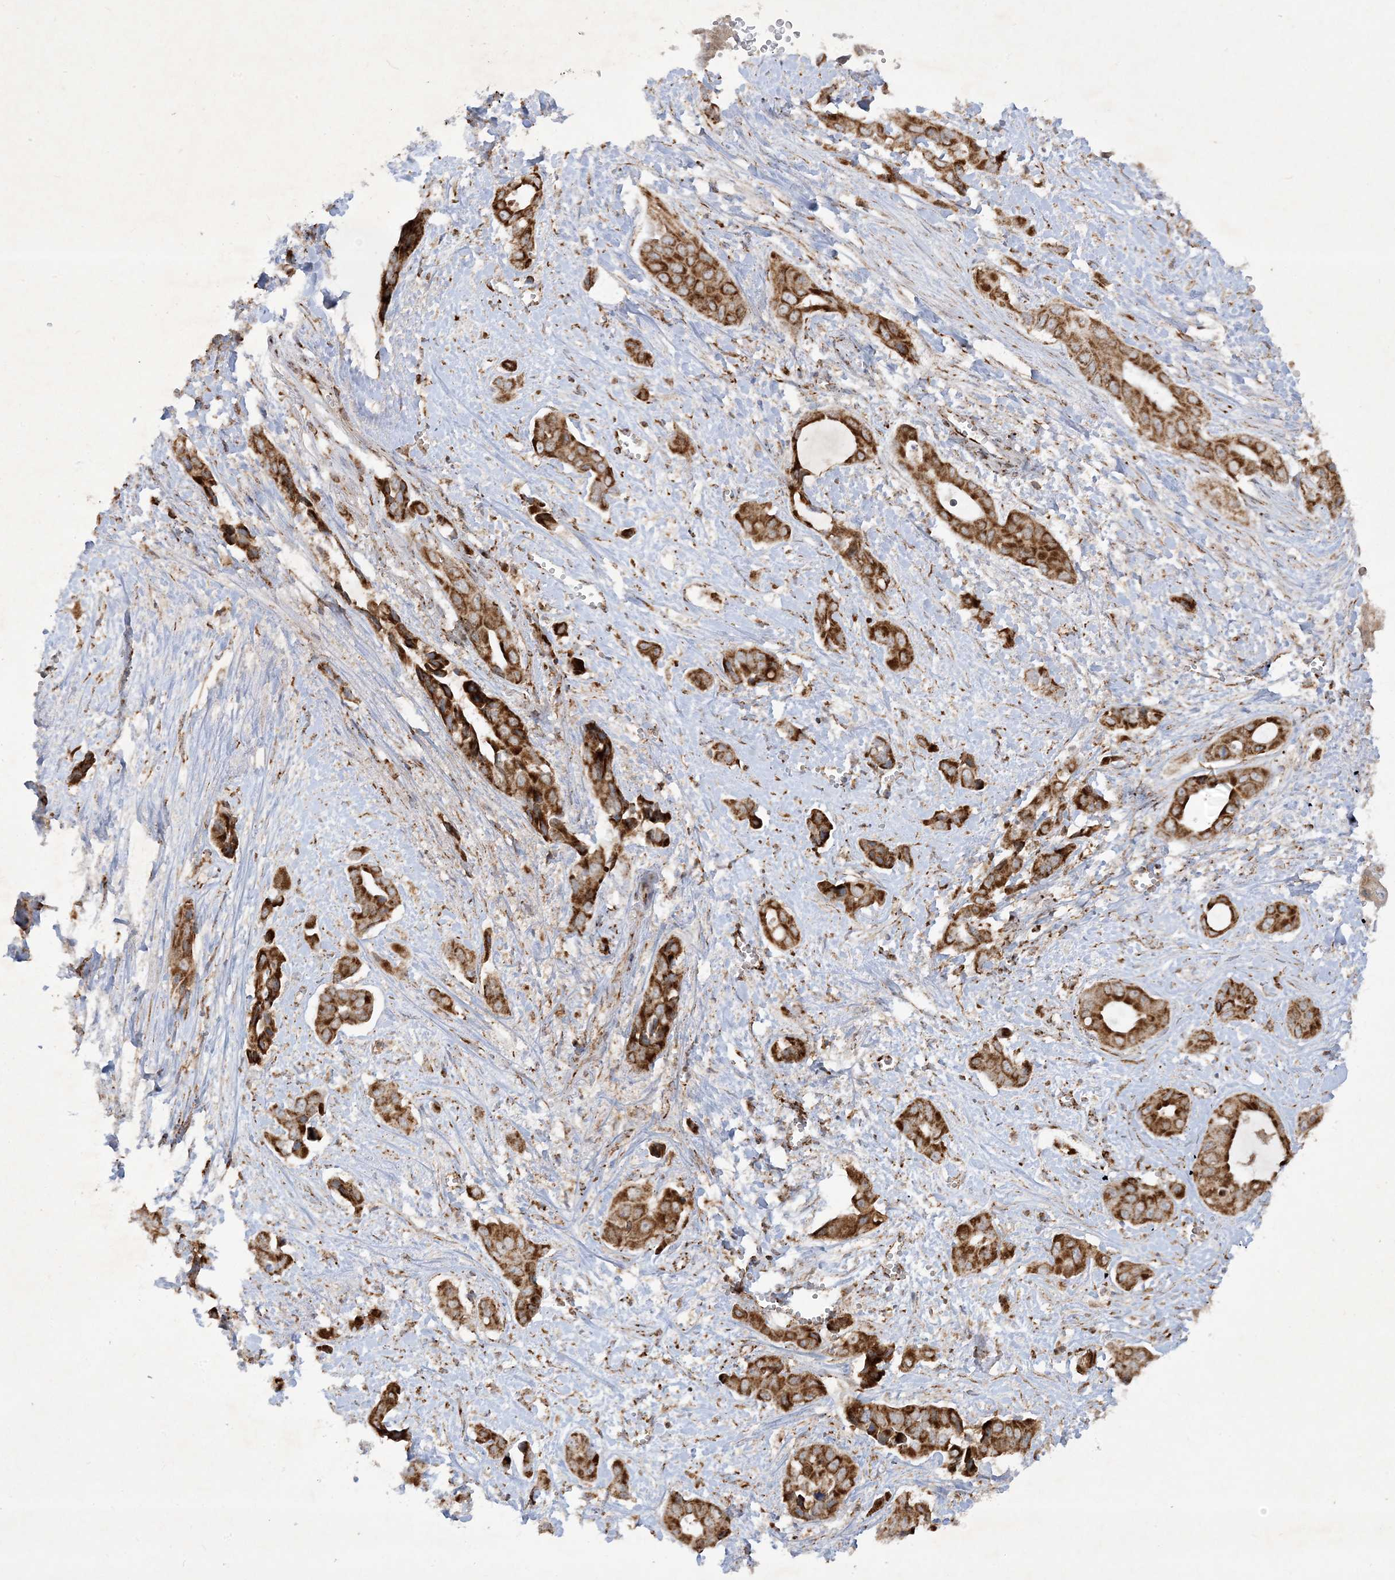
{"staining": {"intensity": "strong", "quantity": ">75%", "location": "cytoplasmic/membranous"}, "tissue": "liver cancer", "cell_type": "Tumor cells", "image_type": "cancer", "snomed": [{"axis": "morphology", "description": "Cholangiocarcinoma"}, {"axis": "topography", "description": "Liver"}], "caption": "Cholangiocarcinoma (liver) stained with DAB (3,3'-diaminobenzidine) immunohistochemistry (IHC) shows high levels of strong cytoplasmic/membranous staining in about >75% of tumor cells.", "gene": "NDUFAF3", "patient": {"sex": "female", "age": 52}}